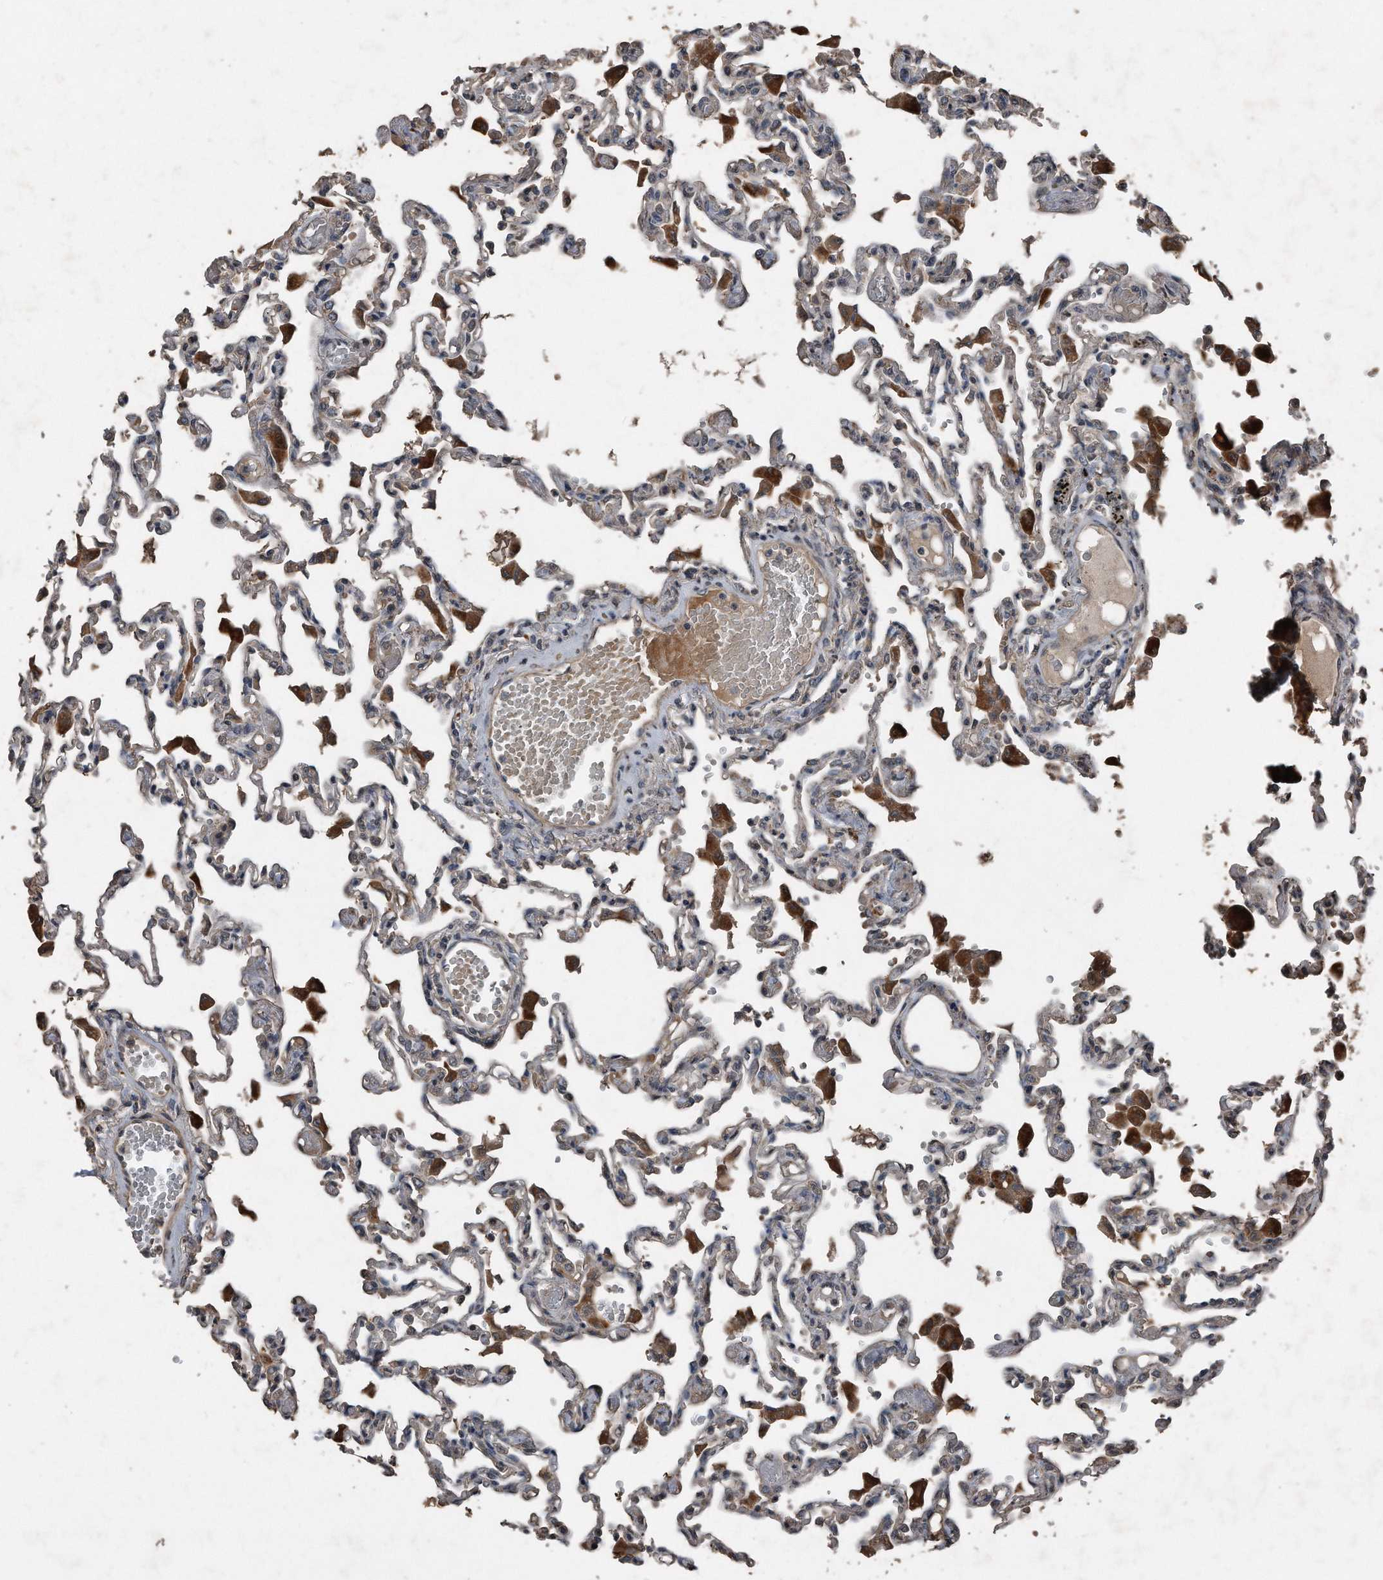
{"staining": {"intensity": "weak", "quantity": "<25%", "location": "cytoplasmic/membranous"}, "tissue": "lung", "cell_type": "Alveolar cells", "image_type": "normal", "snomed": [{"axis": "morphology", "description": "Normal tissue, NOS"}, {"axis": "topography", "description": "Bronchus"}, {"axis": "topography", "description": "Lung"}], "caption": "Lung was stained to show a protein in brown. There is no significant expression in alveolar cells. (DAB (3,3'-diaminobenzidine) immunohistochemistry, high magnification).", "gene": "ANKRD10", "patient": {"sex": "female", "age": 49}}